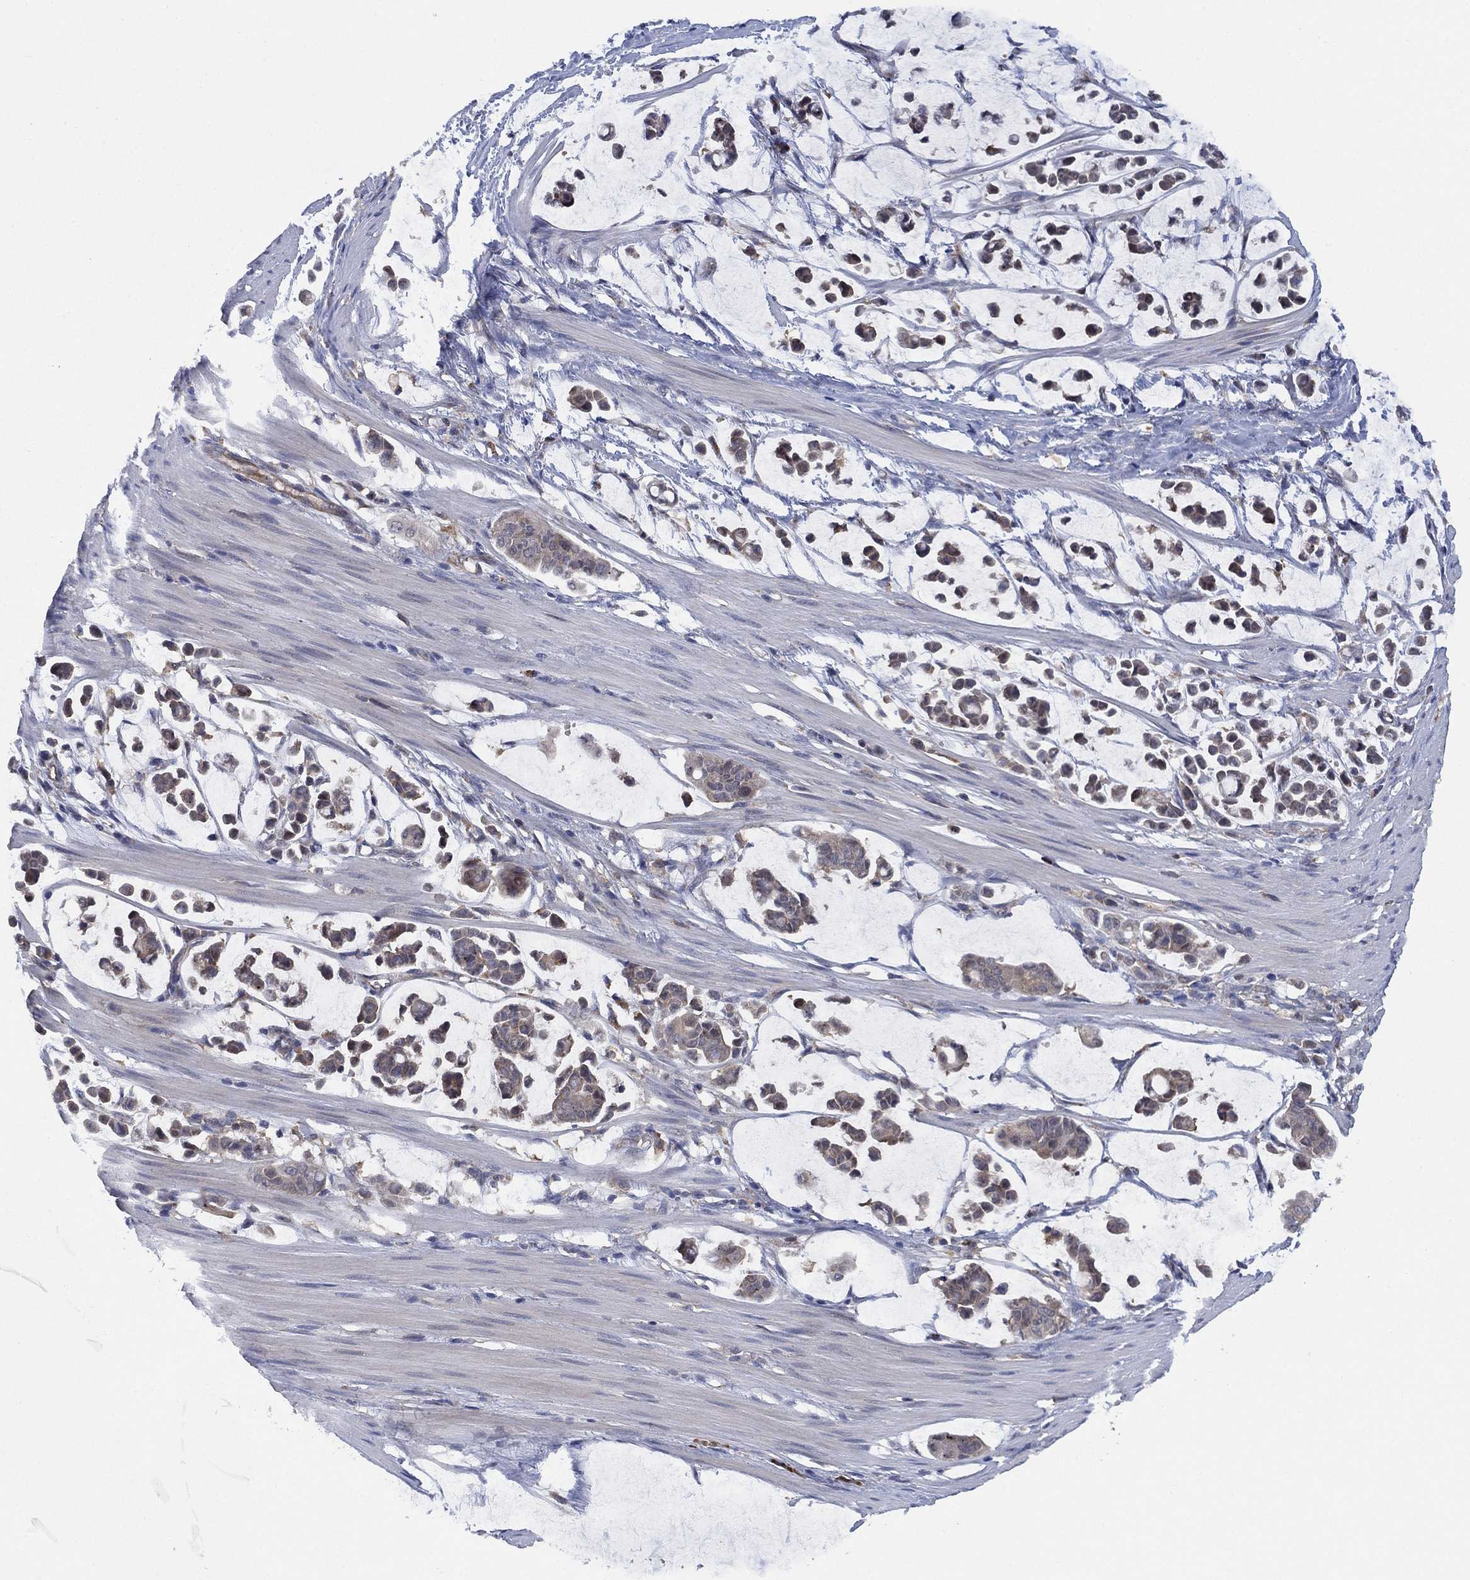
{"staining": {"intensity": "negative", "quantity": "none", "location": "none"}, "tissue": "stomach cancer", "cell_type": "Tumor cells", "image_type": "cancer", "snomed": [{"axis": "morphology", "description": "Adenocarcinoma, NOS"}, {"axis": "topography", "description": "Stomach"}], "caption": "Adenocarcinoma (stomach) was stained to show a protein in brown. There is no significant staining in tumor cells.", "gene": "FES", "patient": {"sex": "male", "age": 82}}